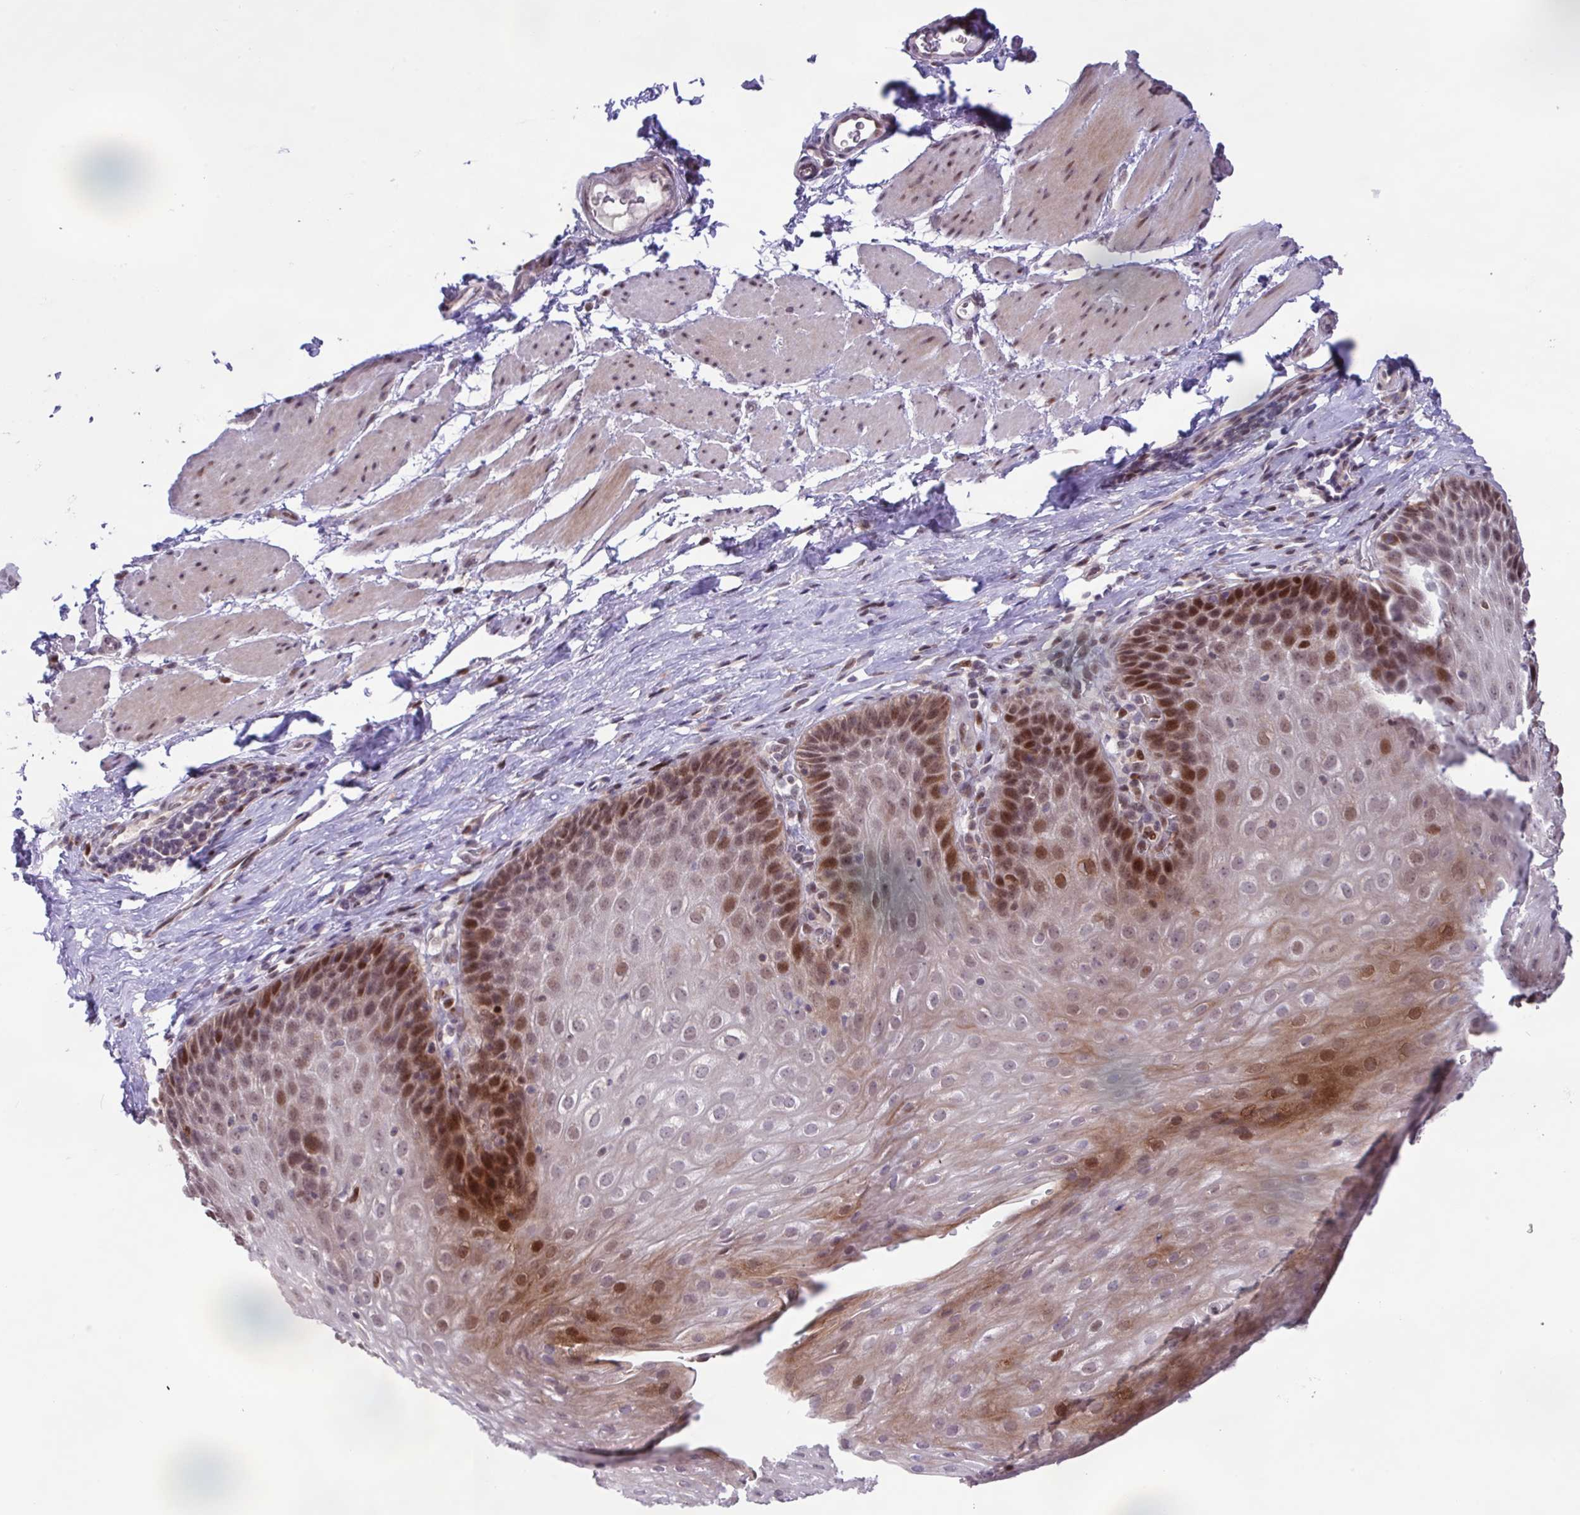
{"staining": {"intensity": "moderate", "quantity": ">75%", "location": "nuclear"}, "tissue": "esophagus", "cell_type": "Squamous epithelial cells", "image_type": "normal", "snomed": [{"axis": "morphology", "description": "Normal tissue, NOS"}, {"axis": "topography", "description": "Esophagus"}], "caption": "An IHC photomicrograph of normal tissue is shown. Protein staining in brown labels moderate nuclear positivity in esophagus within squamous epithelial cells.", "gene": "BRD3", "patient": {"sex": "female", "age": 61}}